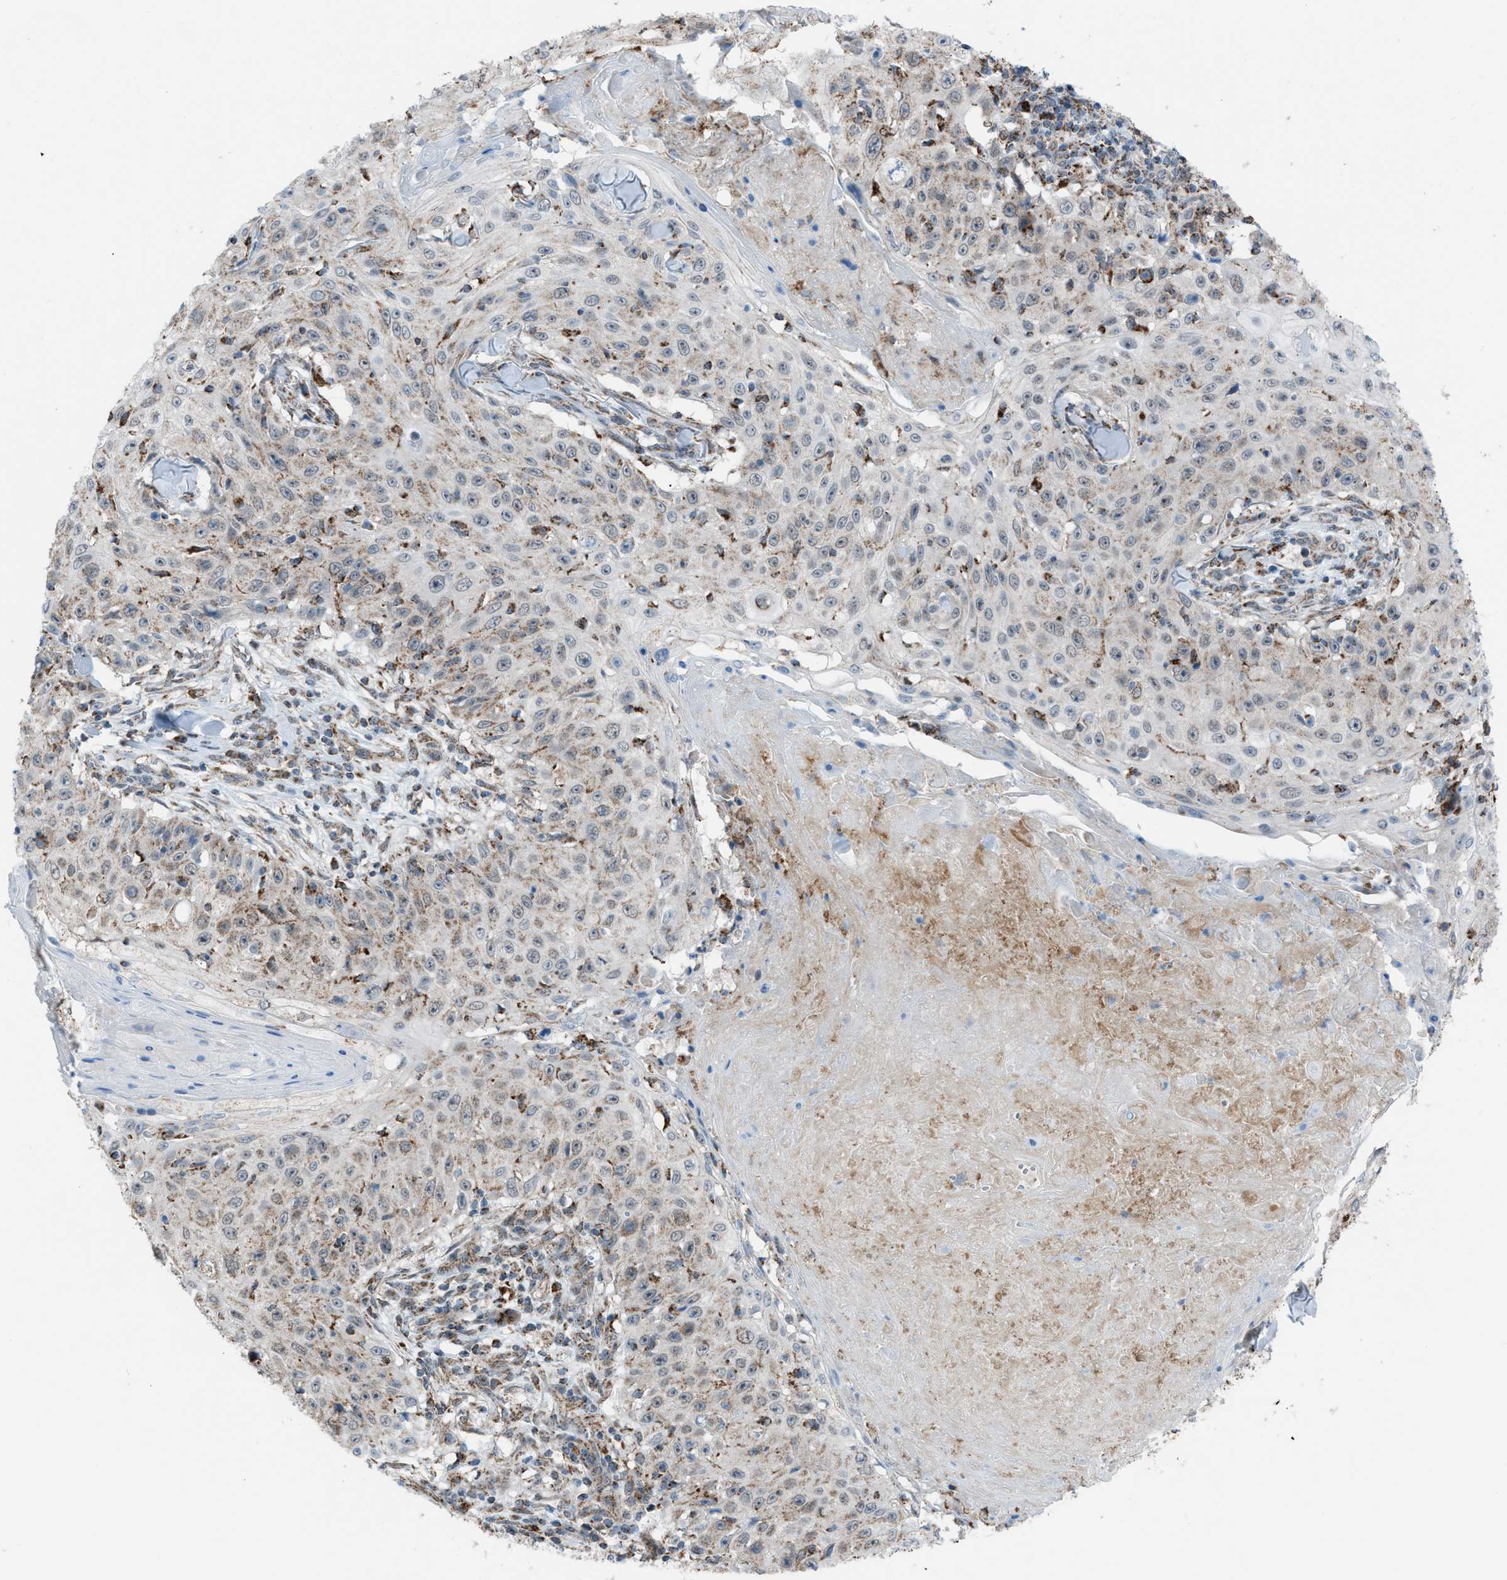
{"staining": {"intensity": "negative", "quantity": "none", "location": "none"}, "tissue": "skin cancer", "cell_type": "Tumor cells", "image_type": "cancer", "snomed": [{"axis": "morphology", "description": "Squamous cell carcinoma, NOS"}, {"axis": "topography", "description": "Skin"}], "caption": "The immunohistochemistry (IHC) photomicrograph has no significant expression in tumor cells of squamous cell carcinoma (skin) tissue.", "gene": "SRM", "patient": {"sex": "male", "age": 86}}